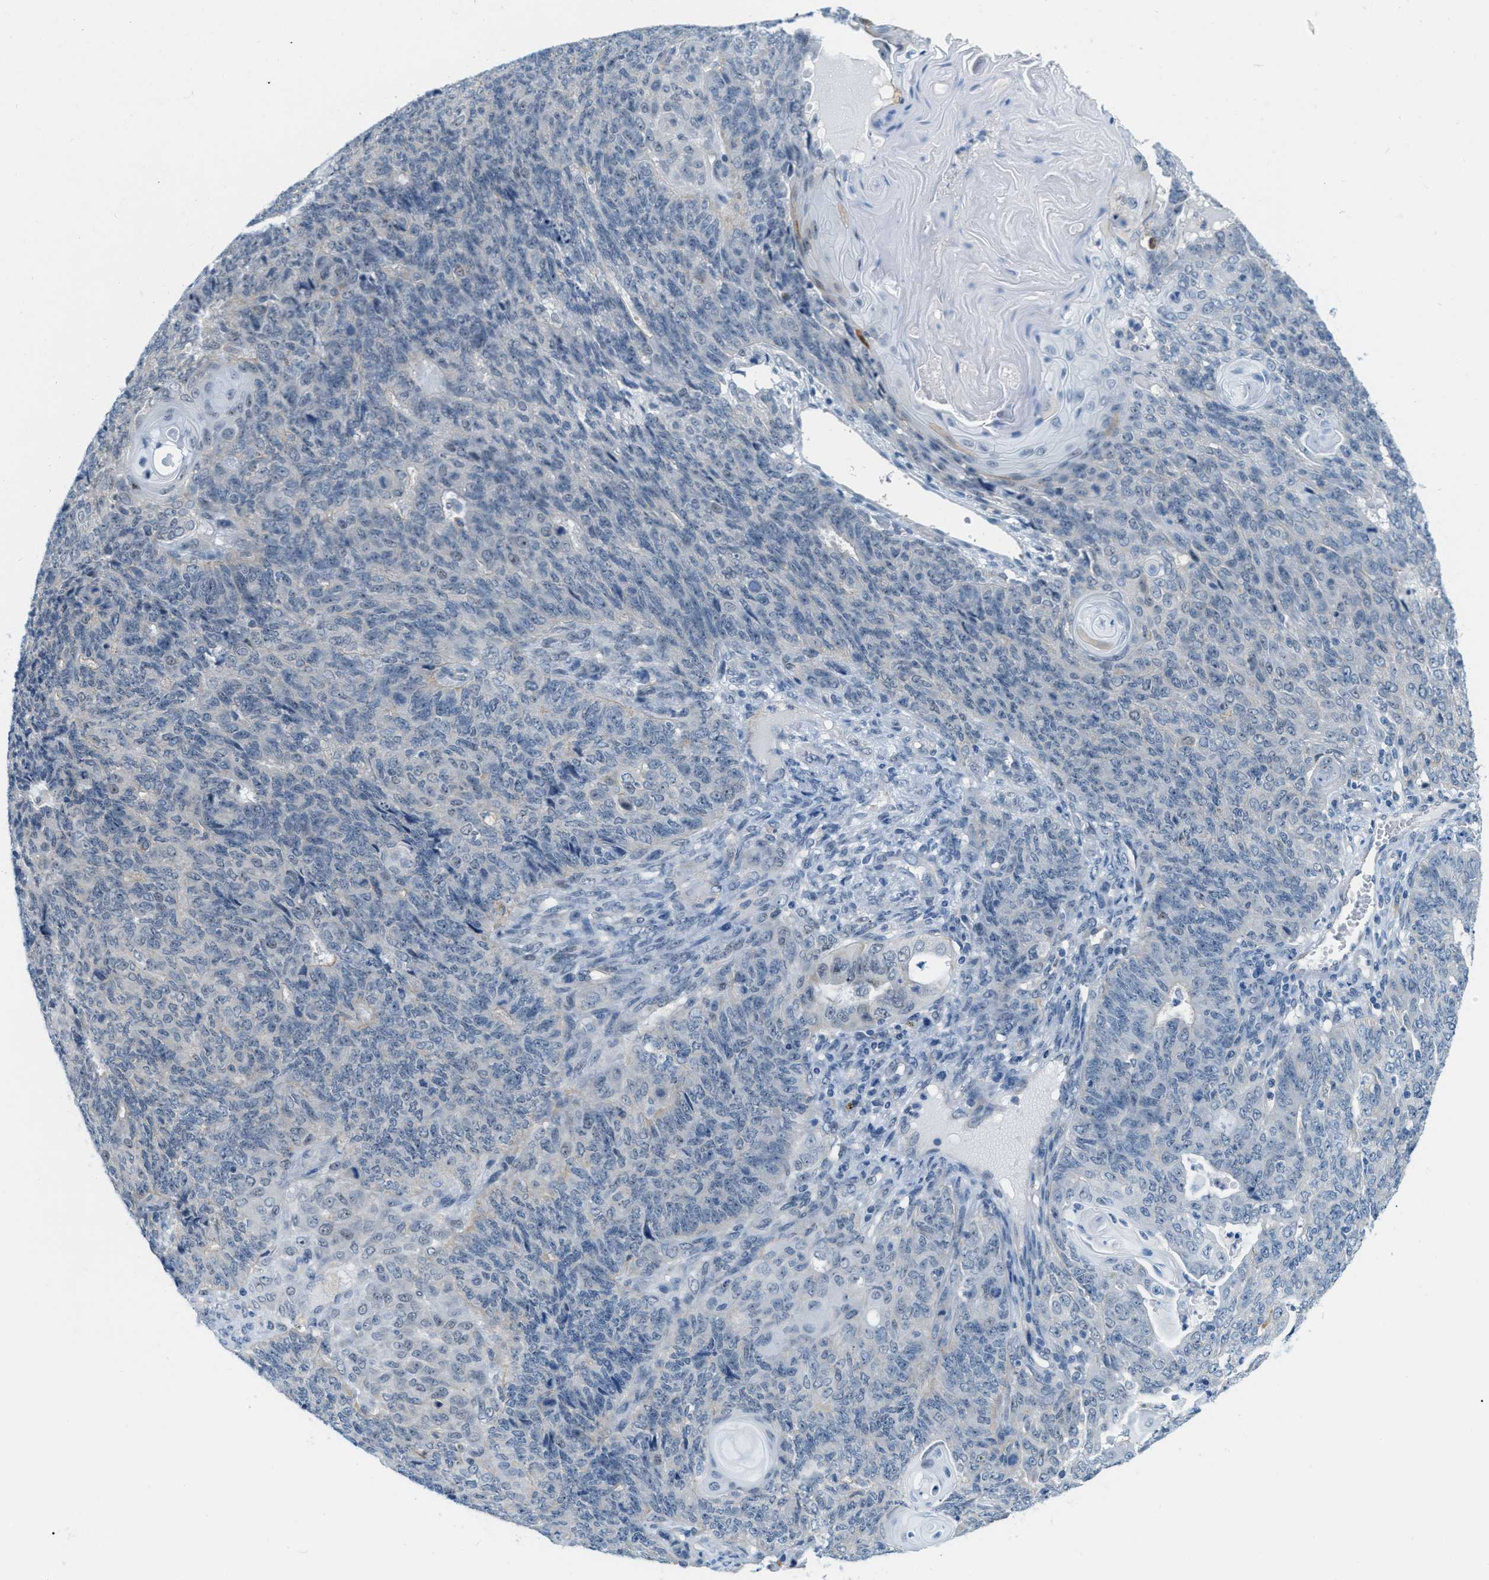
{"staining": {"intensity": "negative", "quantity": "none", "location": "none"}, "tissue": "endometrial cancer", "cell_type": "Tumor cells", "image_type": "cancer", "snomed": [{"axis": "morphology", "description": "Adenocarcinoma, NOS"}, {"axis": "topography", "description": "Endometrium"}], "caption": "High magnification brightfield microscopy of adenocarcinoma (endometrial) stained with DAB (brown) and counterstained with hematoxylin (blue): tumor cells show no significant expression.", "gene": "PHRF1", "patient": {"sex": "female", "age": 32}}